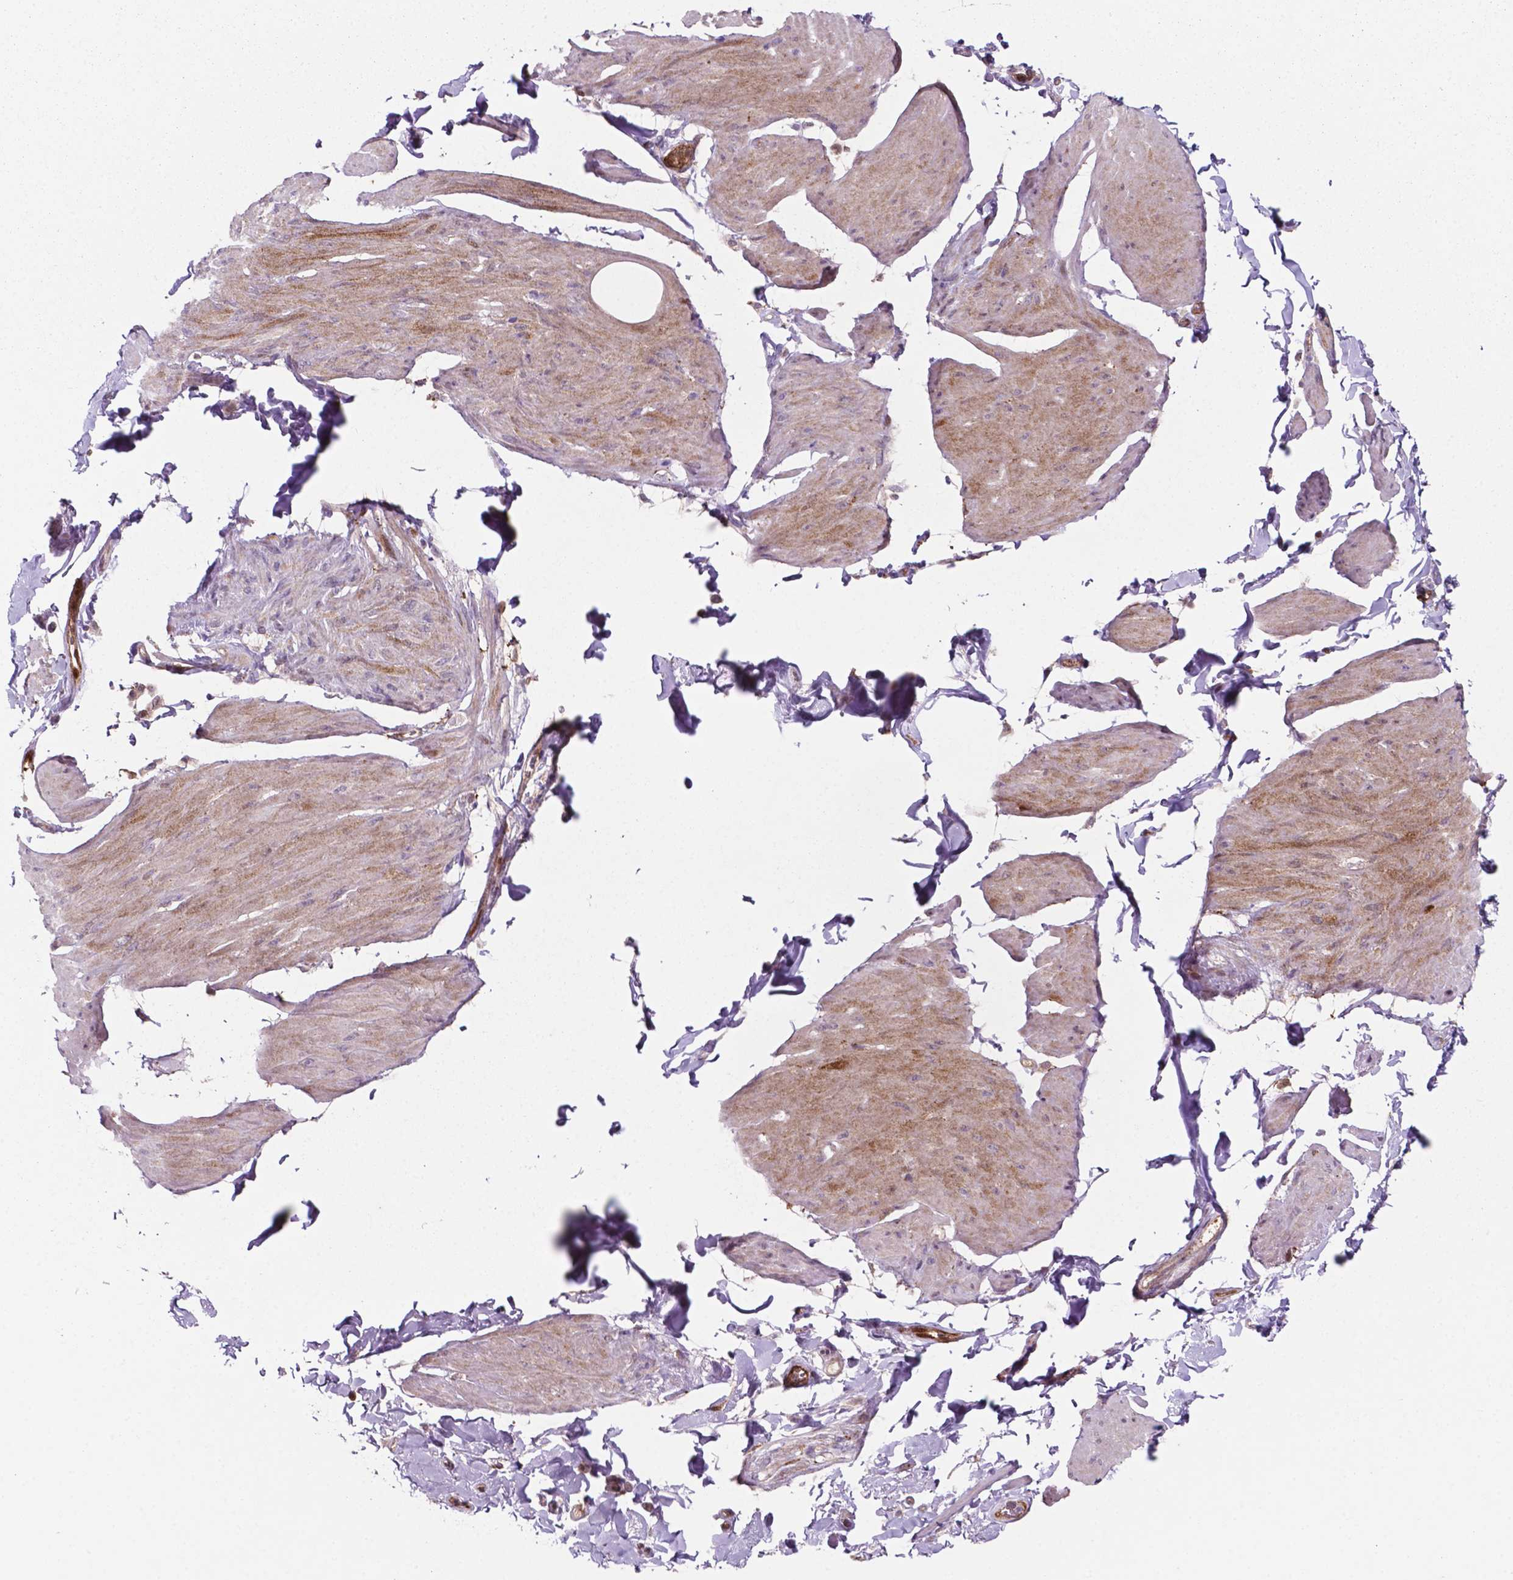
{"staining": {"intensity": "moderate", "quantity": "<25%", "location": "cytoplasmic/membranous"}, "tissue": "smooth muscle", "cell_type": "Smooth muscle cells", "image_type": "normal", "snomed": [{"axis": "morphology", "description": "Normal tissue, NOS"}, {"axis": "topography", "description": "Adipose tissue"}, {"axis": "topography", "description": "Smooth muscle"}, {"axis": "topography", "description": "Peripheral nerve tissue"}], "caption": "A brown stain highlights moderate cytoplasmic/membranous expression of a protein in smooth muscle cells of normal smooth muscle. Nuclei are stained in blue.", "gene": "LDHA", "patient": {"sex": "male", "age": 83}}